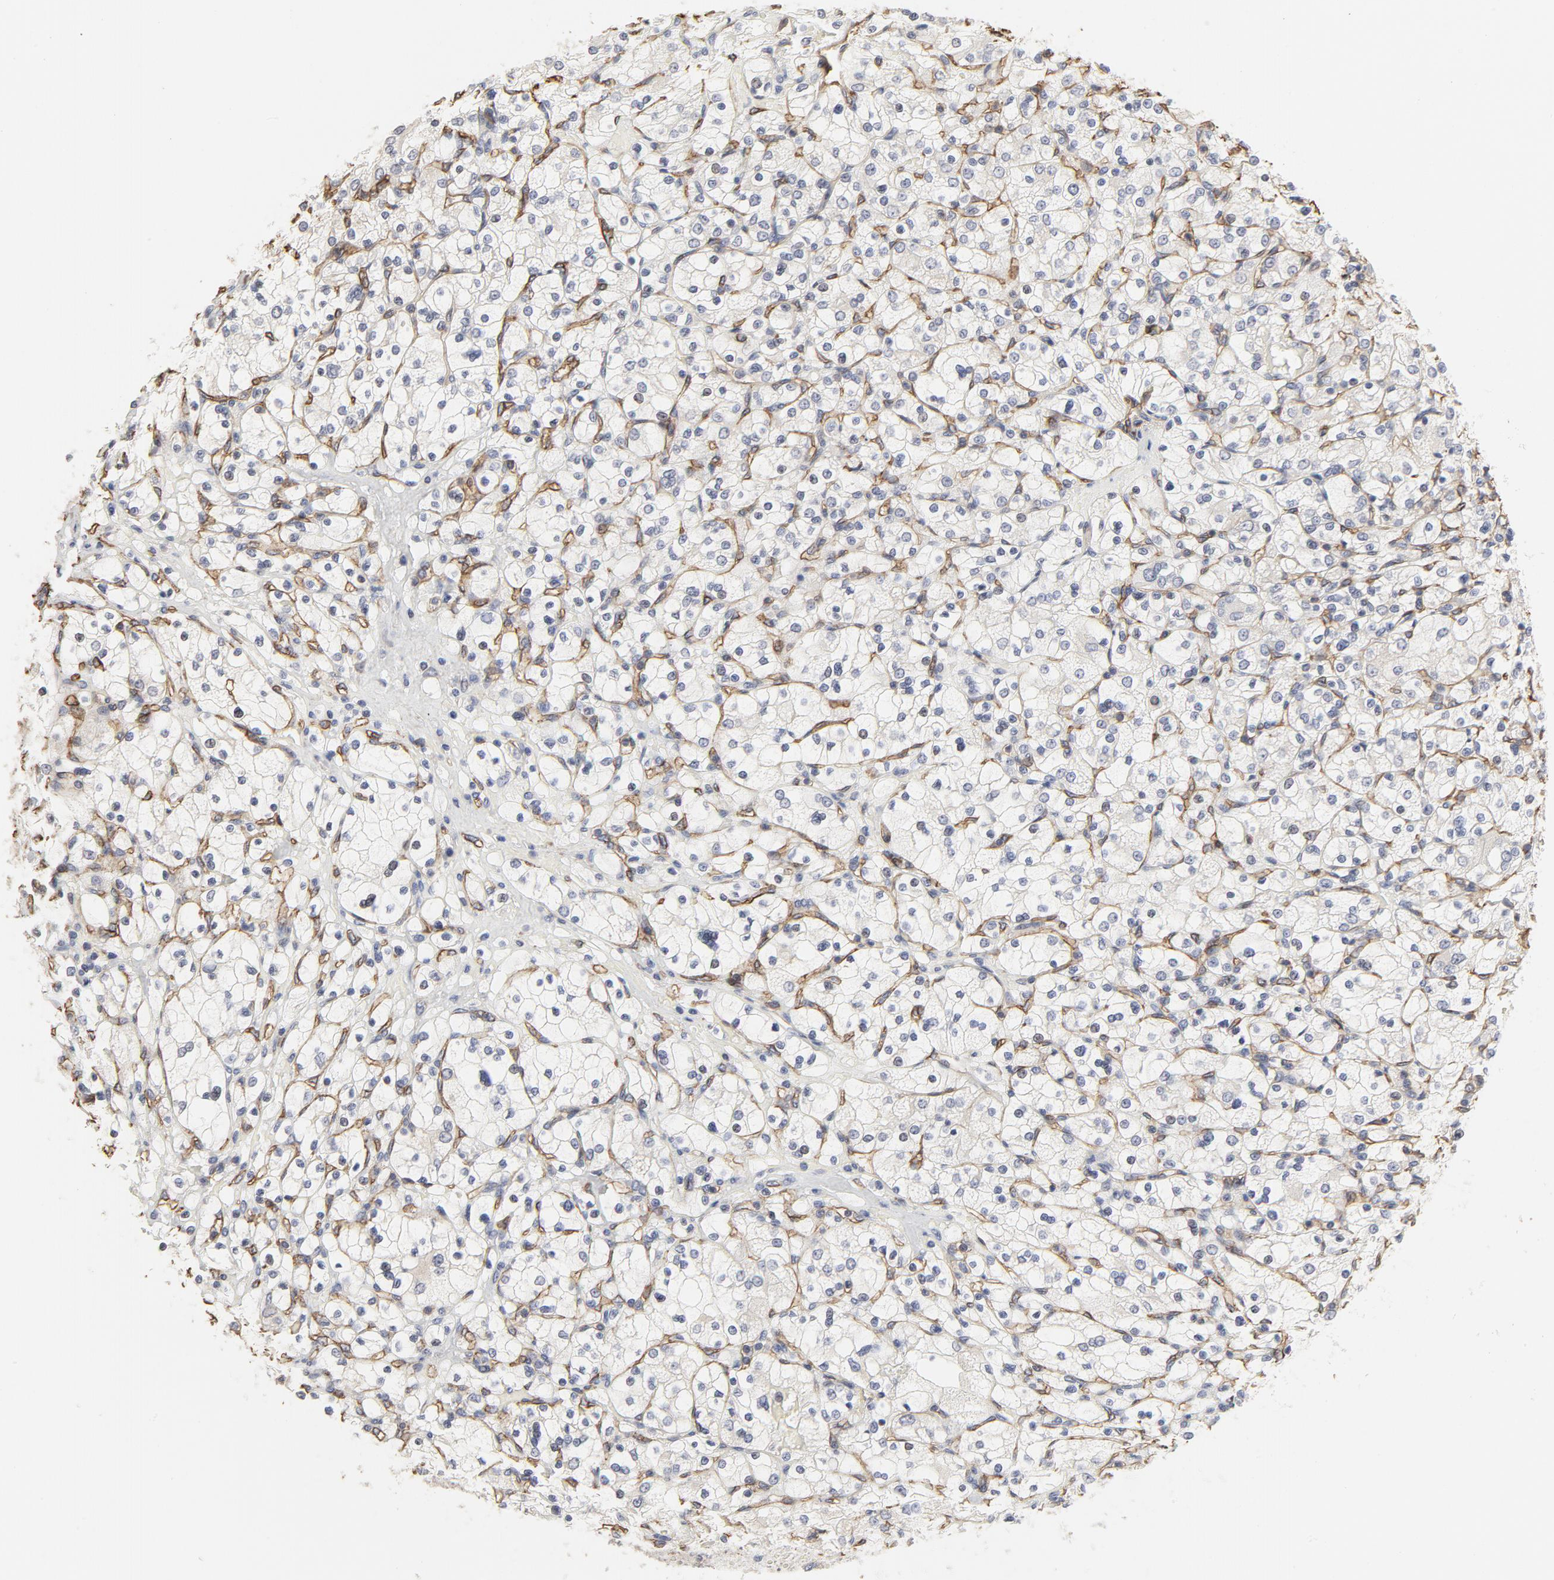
{"staining": {"intensity": "negative", "quantity": "none", "location": "none"}, "tissue": "renal cancer", "cell_type": "Tumor cells", "image_type": "cancer", "snomed": [{"axis": "morphology", "description": "Adenocarcinoma, NOS"}, {"axis": "topography", "description": "Kidney"}], "caption": "Immunohistochemistry (IHC) histopathology image of human renal cancer (adenocarcinoma) stained for a protein (brown), which displays no staining in tumor cells.", "gene": "MAGED4", "patient": {"sex": "female", "age": 83}}